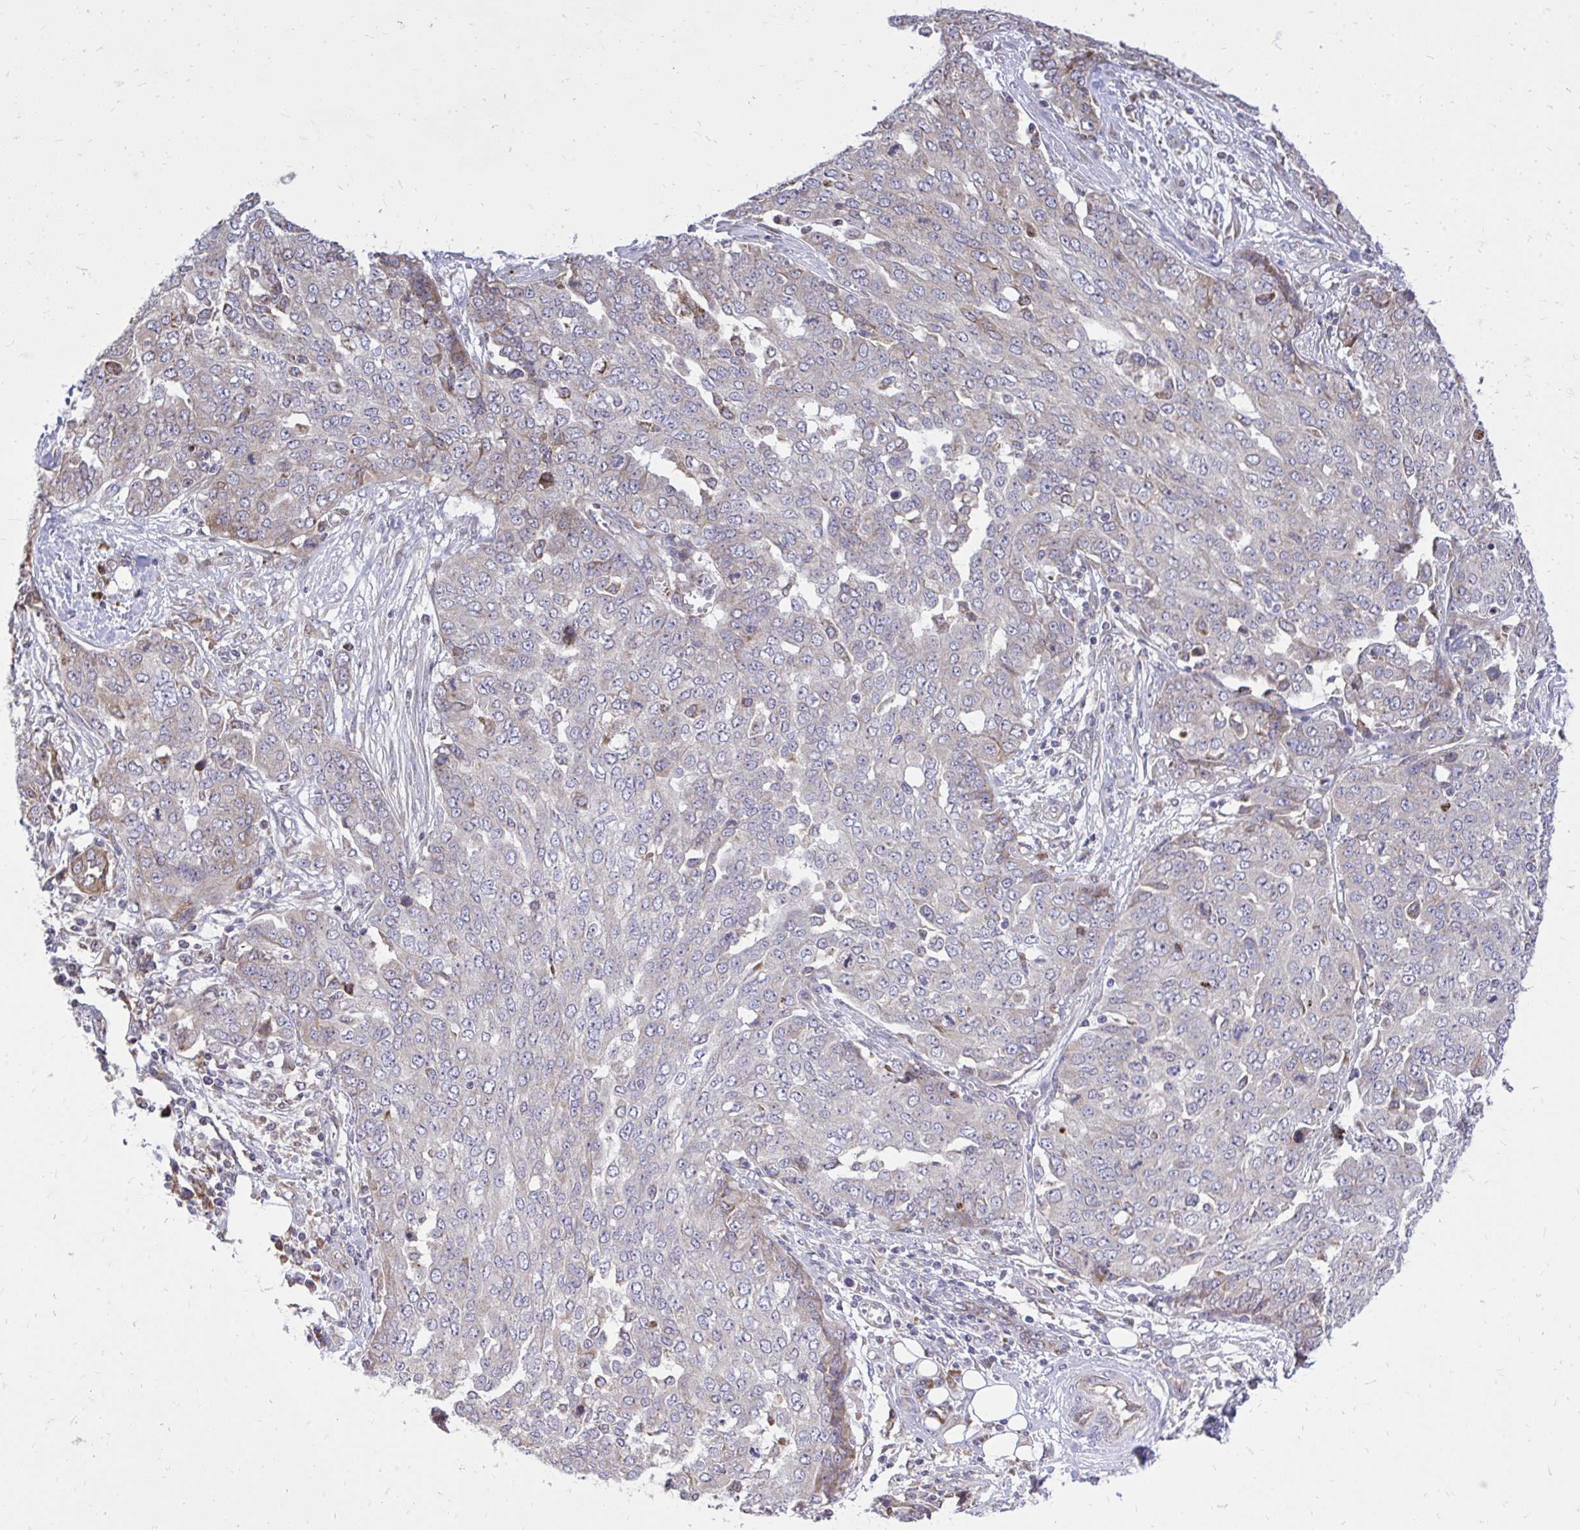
{"staining": {"intensity": "moderate", "quantity": "<25%", "location": "cytoplasmic/membranous"}, "tissue": "ovarian cancer", "cell_type": "Tumor cells", "image_type": "cancer", "snomed": [{"axis": "morphology", "description": "Cystadenocarcinoma, serous, NOS"}, {"axis": "topography", "description": "Soft tissue"}, {"axis": "topography", "description": "Ovary"}], "caption": "Tumor cells exhibit low levels of moderate cytoplasmic/membranous staining in about <25% of cells in human ovarian cancer (serous cystadenocarcinoma).", "gene": "METTL9", "patient": {"sex": "female", "age": 57}}